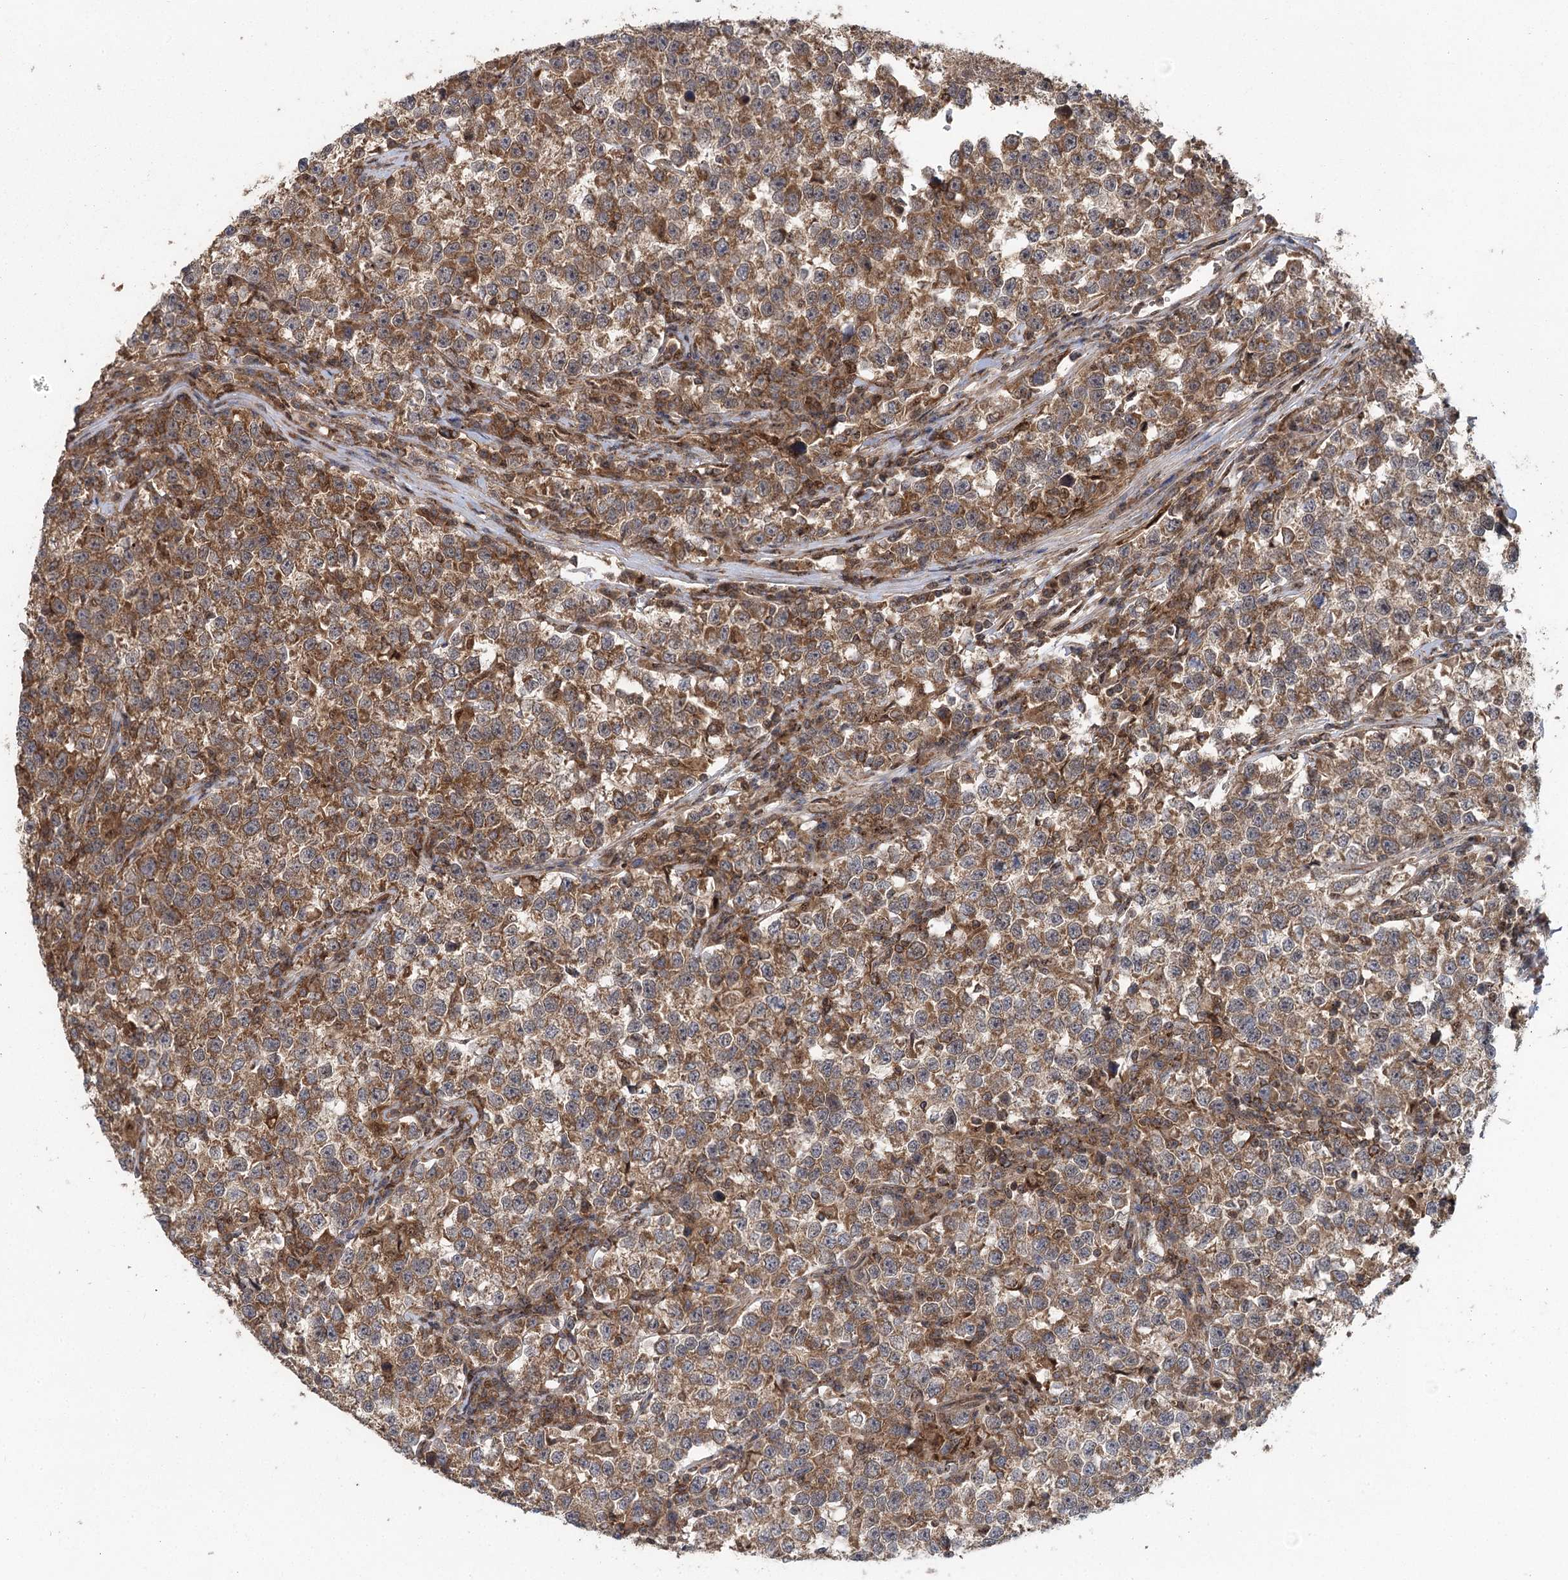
{"staining": {"intensity": "moderate", "quantity": ">75%", "location": "cytoplasmic/membranous"}, "tissue": "testis cancer", "cell_type": "Tumor cells", "image_type": "cancer", "snomed": [{"axis": "morphology", "description": "Normal tissue, NOS"}, {"axis": "morphology", "description": "Seminoma, NOS"}, {"axis": "topography", "description": "Testis"}], "caption": "A brown stain labels moderate cytoplasmic/membranous staining of a protein in testis seminoma tumor cells.", "gene": "C12orf4", "patient": {"sex": "male", "age": 43}}